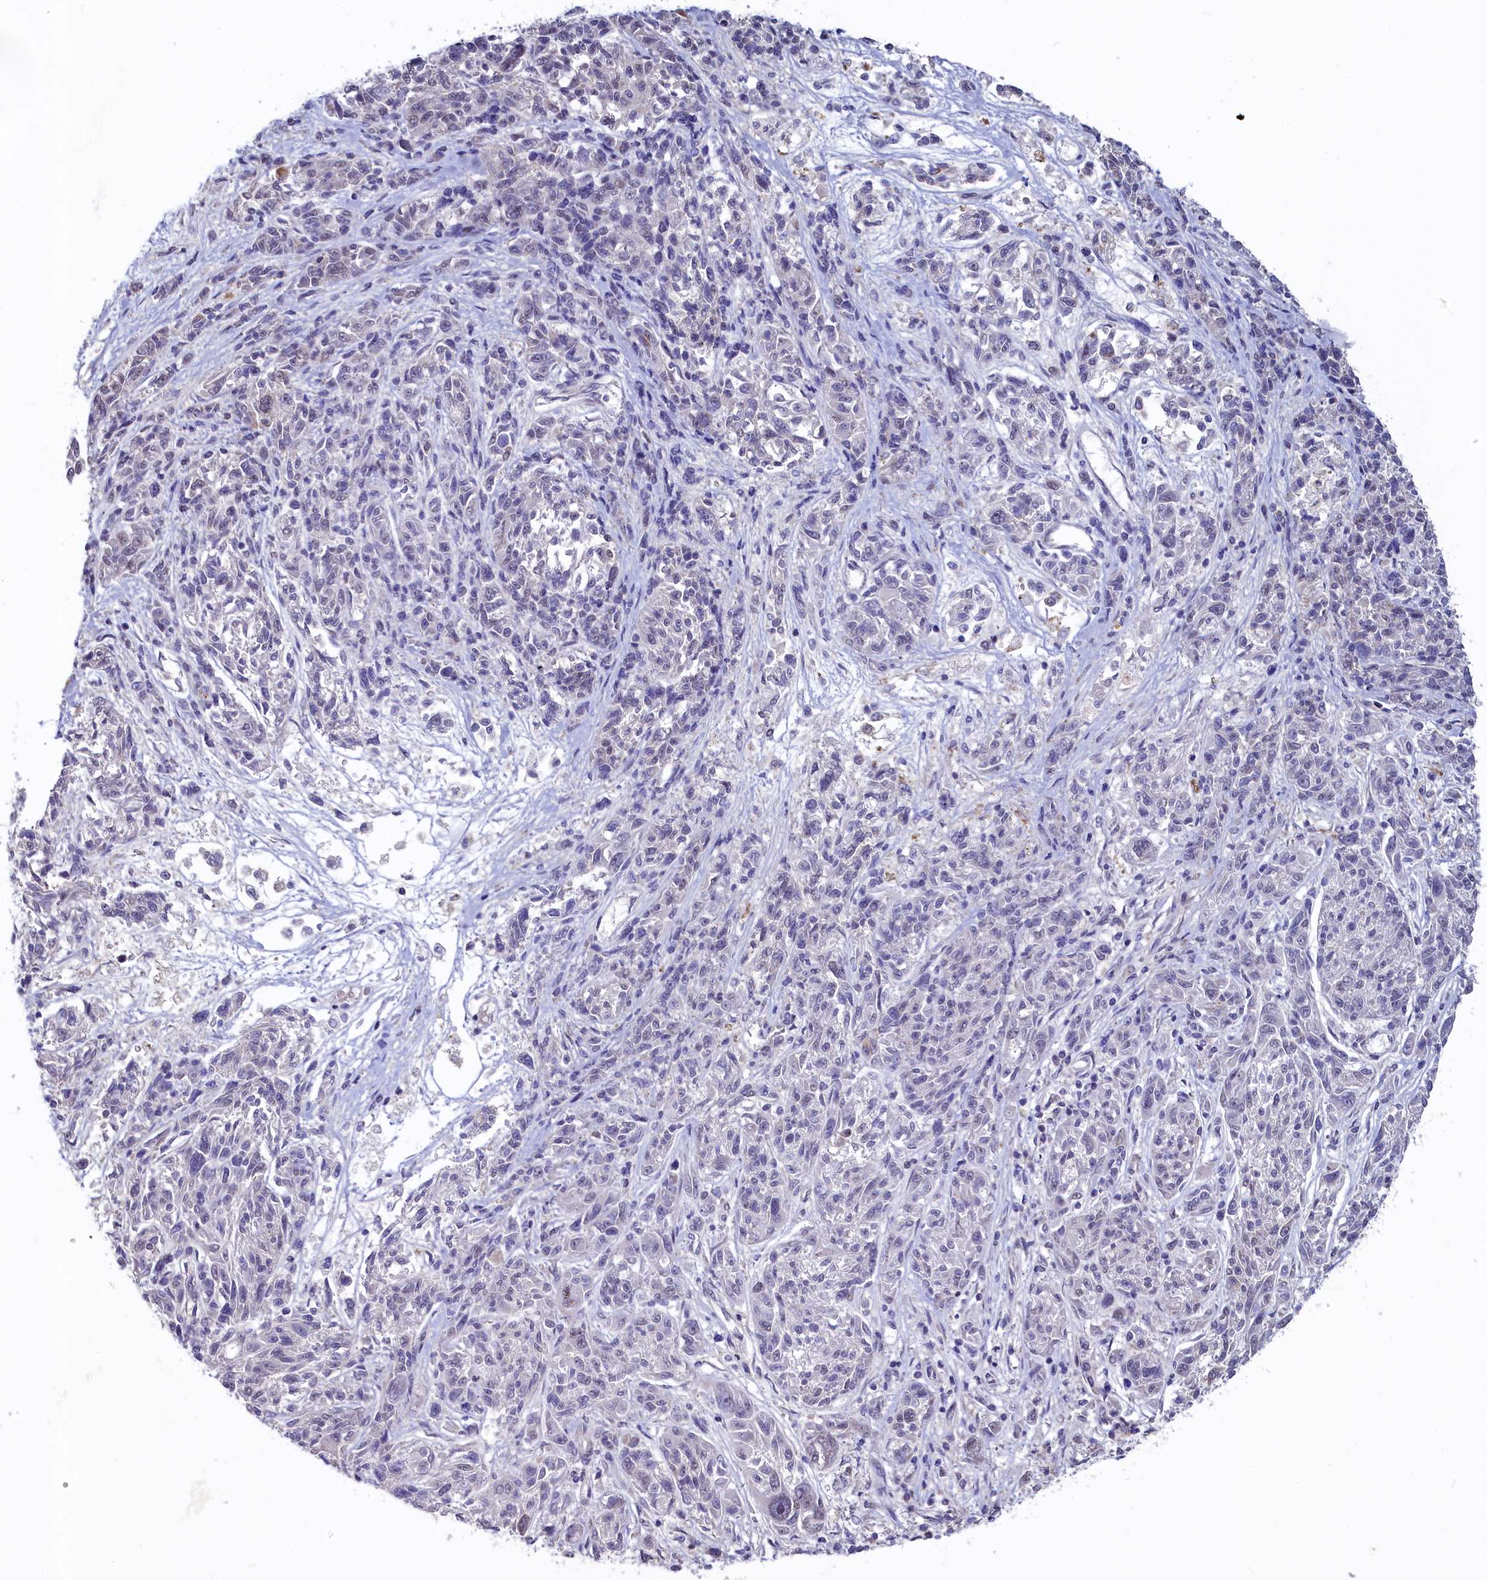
{"staining": {"intensity": "negative", "quantity": "none", "location": "none"}, "tissue": "melanoma", "cell_type": "Tumor cells", "image_type": "cancer", "snomed": [{"axis": "morphology", "description": "Malignant melanoma, NOS"}, {"axis": "topography", "description": "Skin"}], "caption": "An IHC micrograph of malignant melanoma is shown. There is no staining in tumor cells of malignant melanoma. (Stains: DAB immunohistochemistry (IHC) with hematoxylin counter stain, Microscopy: brightfield microscopy at high magnification).", "gene": "SEC24C", "patient": {"sex": "male", "age": 53}}